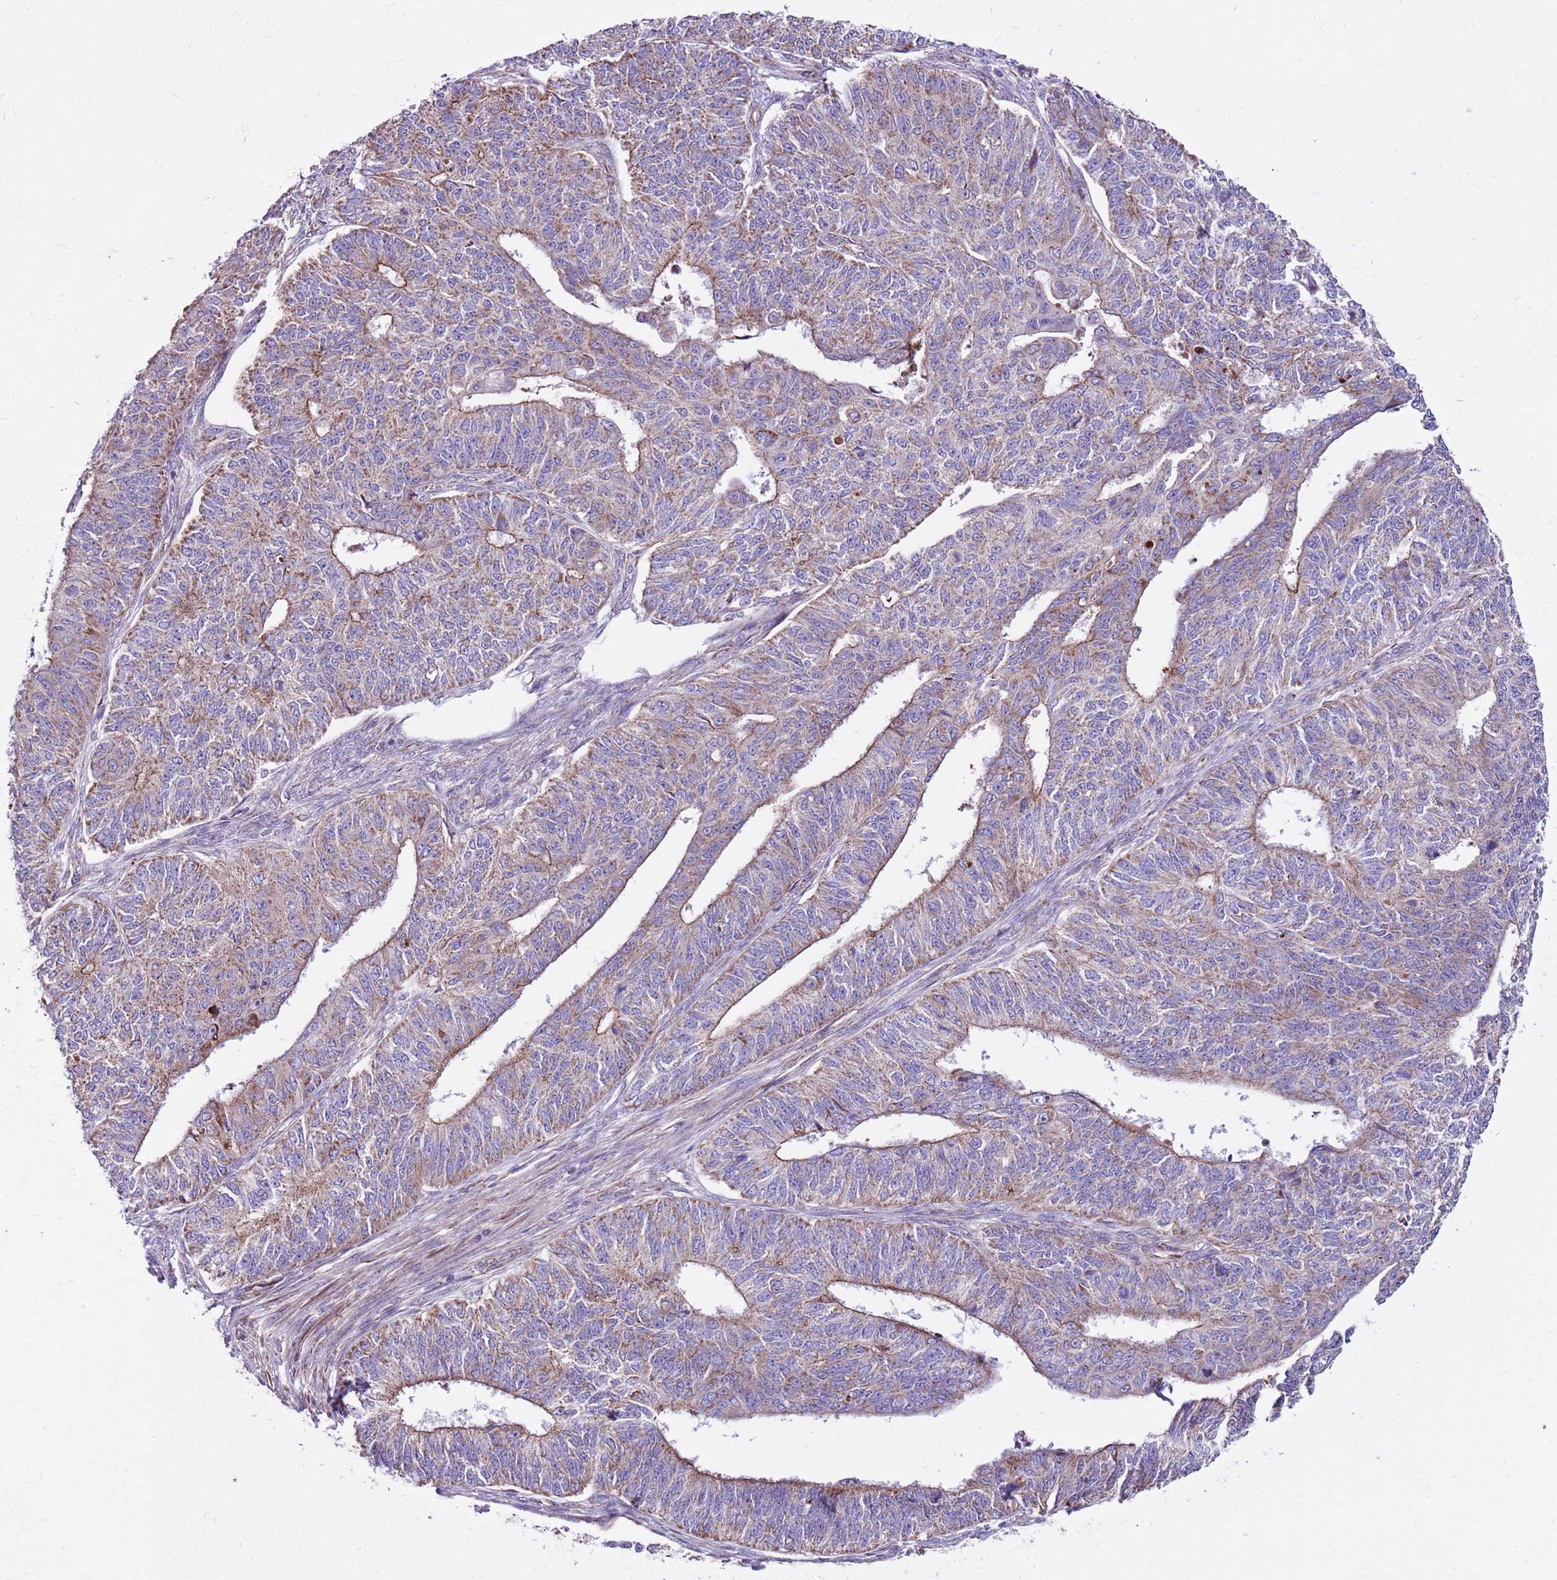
{"staining": {"intensity": "moderate", "quantity": "25%-75%", "location": "cytoplasmic/membranous"}, "tissue": "endometrial cancer", "cell_type": "Tumor cells", "image_type": "cancer", "snomed": [{"axis": "morphology", "description": "Adenocarcinoma, NOS"}, {"axis": "topography", "description": "Endometrium"}], "caption": "A high-resolution histopathology image shows IHC staining of endometrial cancer, which shows moderate cytoplasmic/membranous staining in about 25%-75% of tumor cells. (IHC, brightfield microscopy, high magnification).", "gene": "HECTD4", "patient": {"sex": "female", "age": 32}}